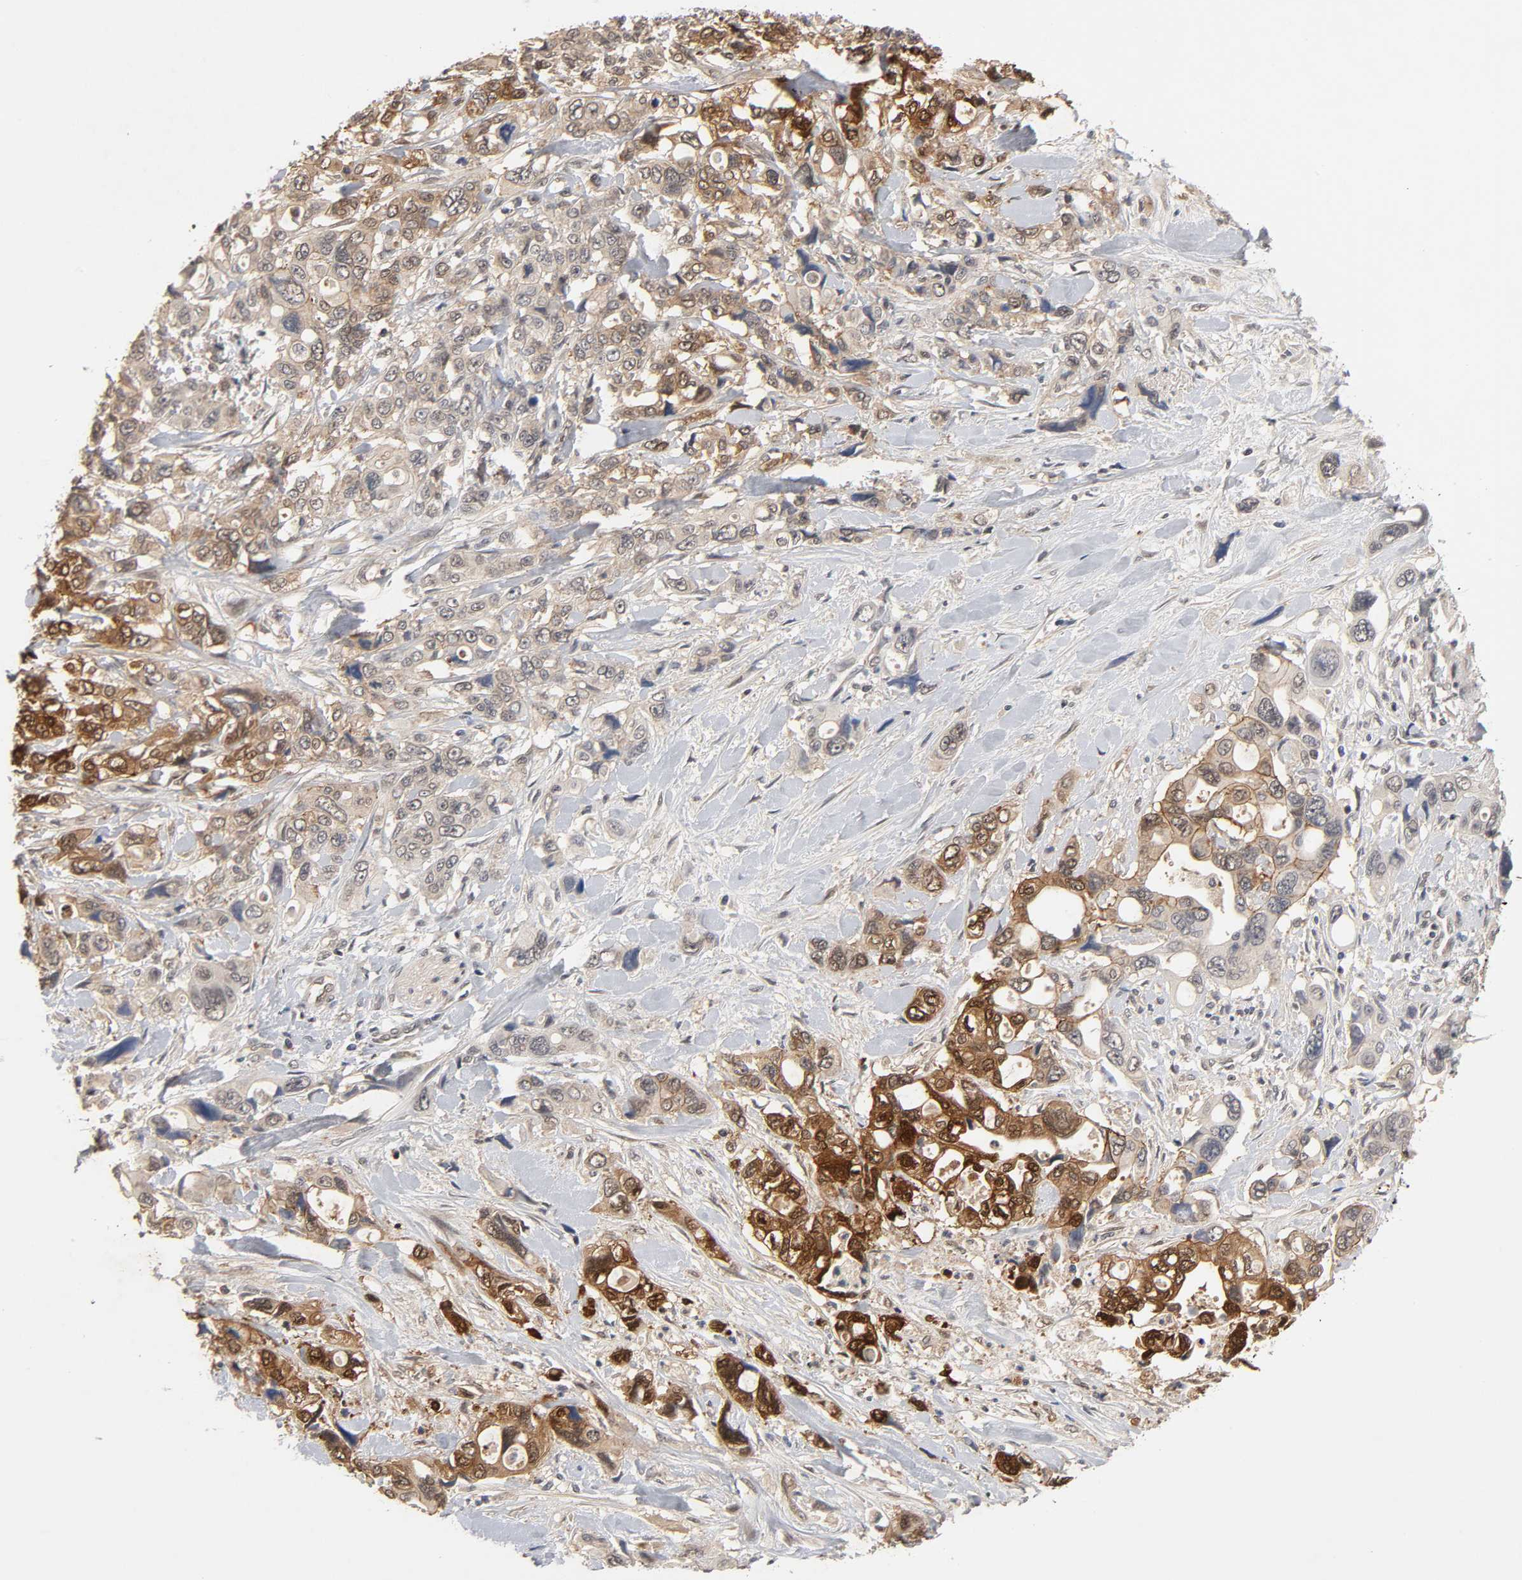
{"staining": {"intensity": "strong", "quantity": ">75%", "location": "cytoplasmic/membranous"}, "tissue": "pancreatic cancer", "cell_type": "Tumor cells", "image_type": "cancer", "snomed": [{"axis": "morphology", "description": "Adenocarcinoma, NOS"}, {"axis": "topography", "description": "Pancreas"}], "caption": "Protein analysis of adenocarcinoma (pancreatic) tissue shows strong cytoplasmic/membranous positivity in approximately >75% of tumor cells.", "gene": "HTR1E", "patient": {"sex": "male", "age": 46}}